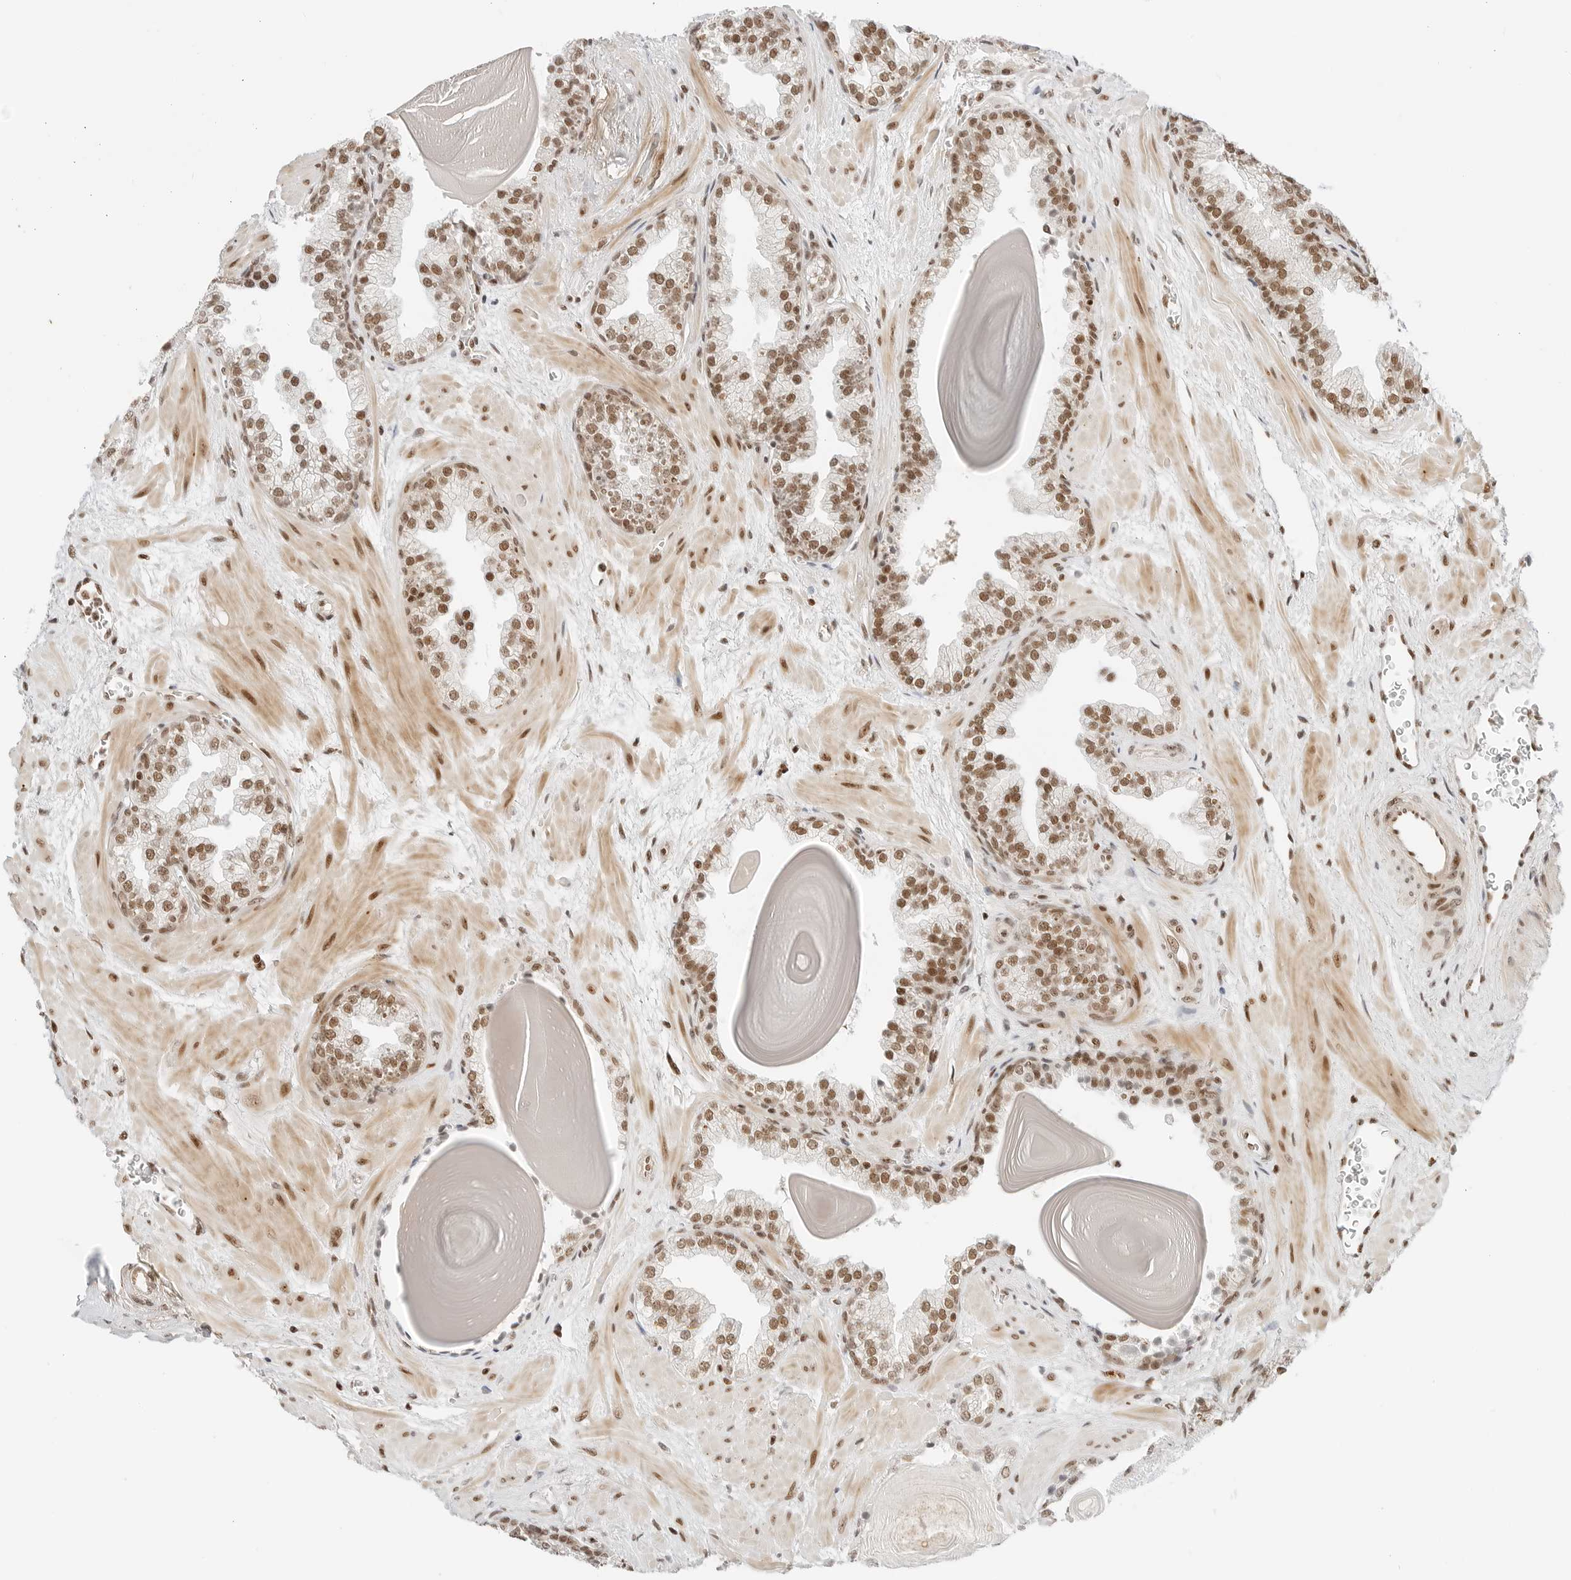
{"staining": {"intensity": "strong", "quantity": ">75%", "location": "nuclear"}, "tissue": "prostate", "cell_type": "Glandular cells", "image_type": "normal", "snomed": [{"axis": "morphology", "description": "Normal tissue, NOS"}, {"axis": "topography", "description": "Prostate"}], "caption": "Prostate stained with DAB immunohistochemistry (IHC) demonstrates high levels of strong nuclear positivity in about >75% of glandular cells.", "gene": "CRTC2", "patient": {"sex": "male", "age": 48}}